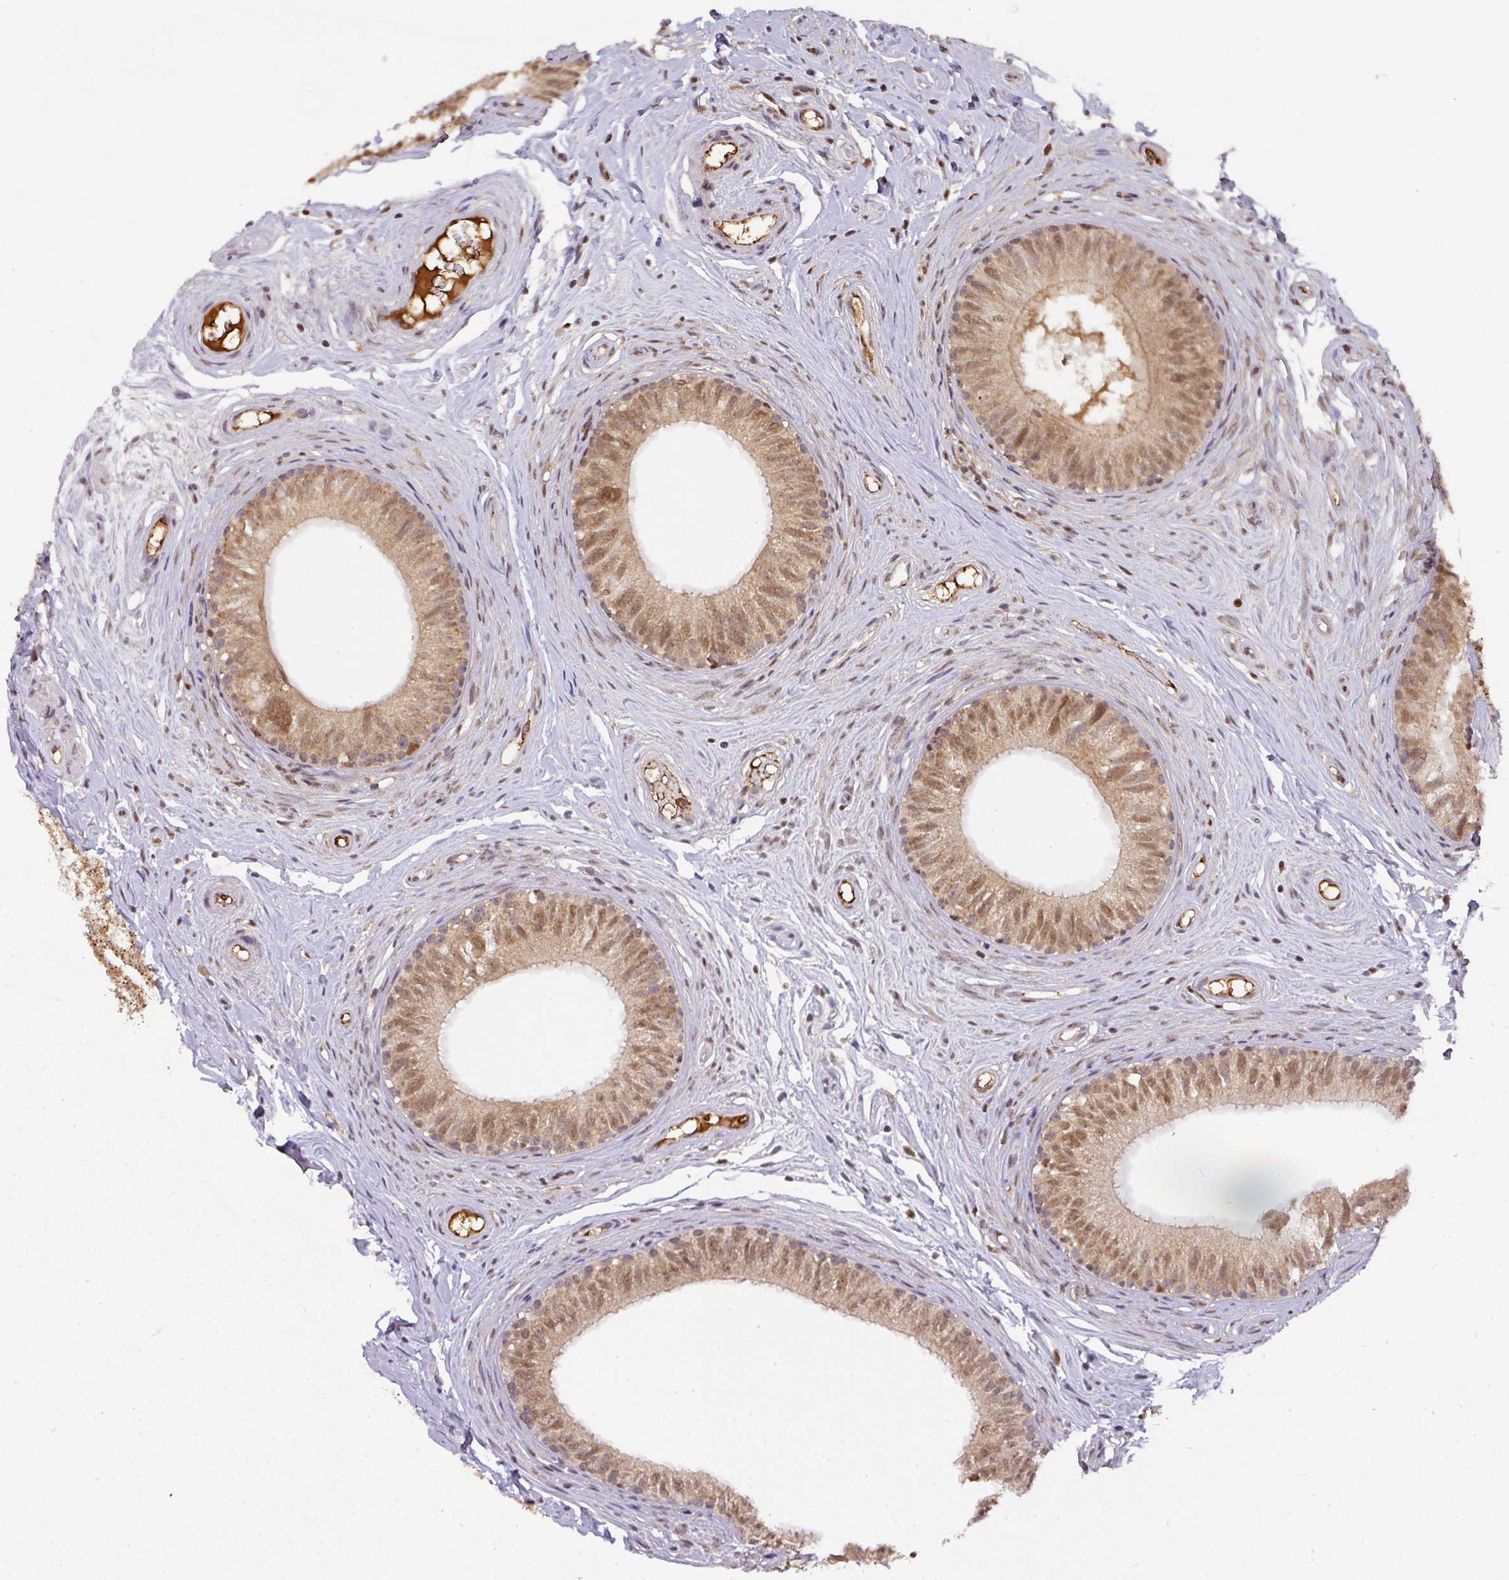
{"staining": {"intensity": "moderate", "quantity": ">75%", "location": "cytoplasmic/membranous,nuclear"}, "tissue": "epididymis", "cell_type": "Glandular cells", "image_type": "normal", "snomed": [{"axis": "morphology", "description": "Normal tissue, NOS"}, {"axis": "morphology", "description": "Seminoma, NOS"}, {"axis": "topography", "description": "Testis"}, {"axis": "topography", "description": "Epididymis"}], "caption": "IHC staining of normal epididymis, which reveals medium levels of moderate cytoplasmic/membranous,nuclear staining in approximately >75% of glandular cells indicating moderate cytoplasmic/membranous,nuclear protein expression. The staining was performed using DAB (3,3'-diaminobenzidine) (brown) for protein detection and nuclei were counterstained in hematoxylin (blue).", "gene": "RANBP9", "patient": {"sex": "male", "age": 45}}